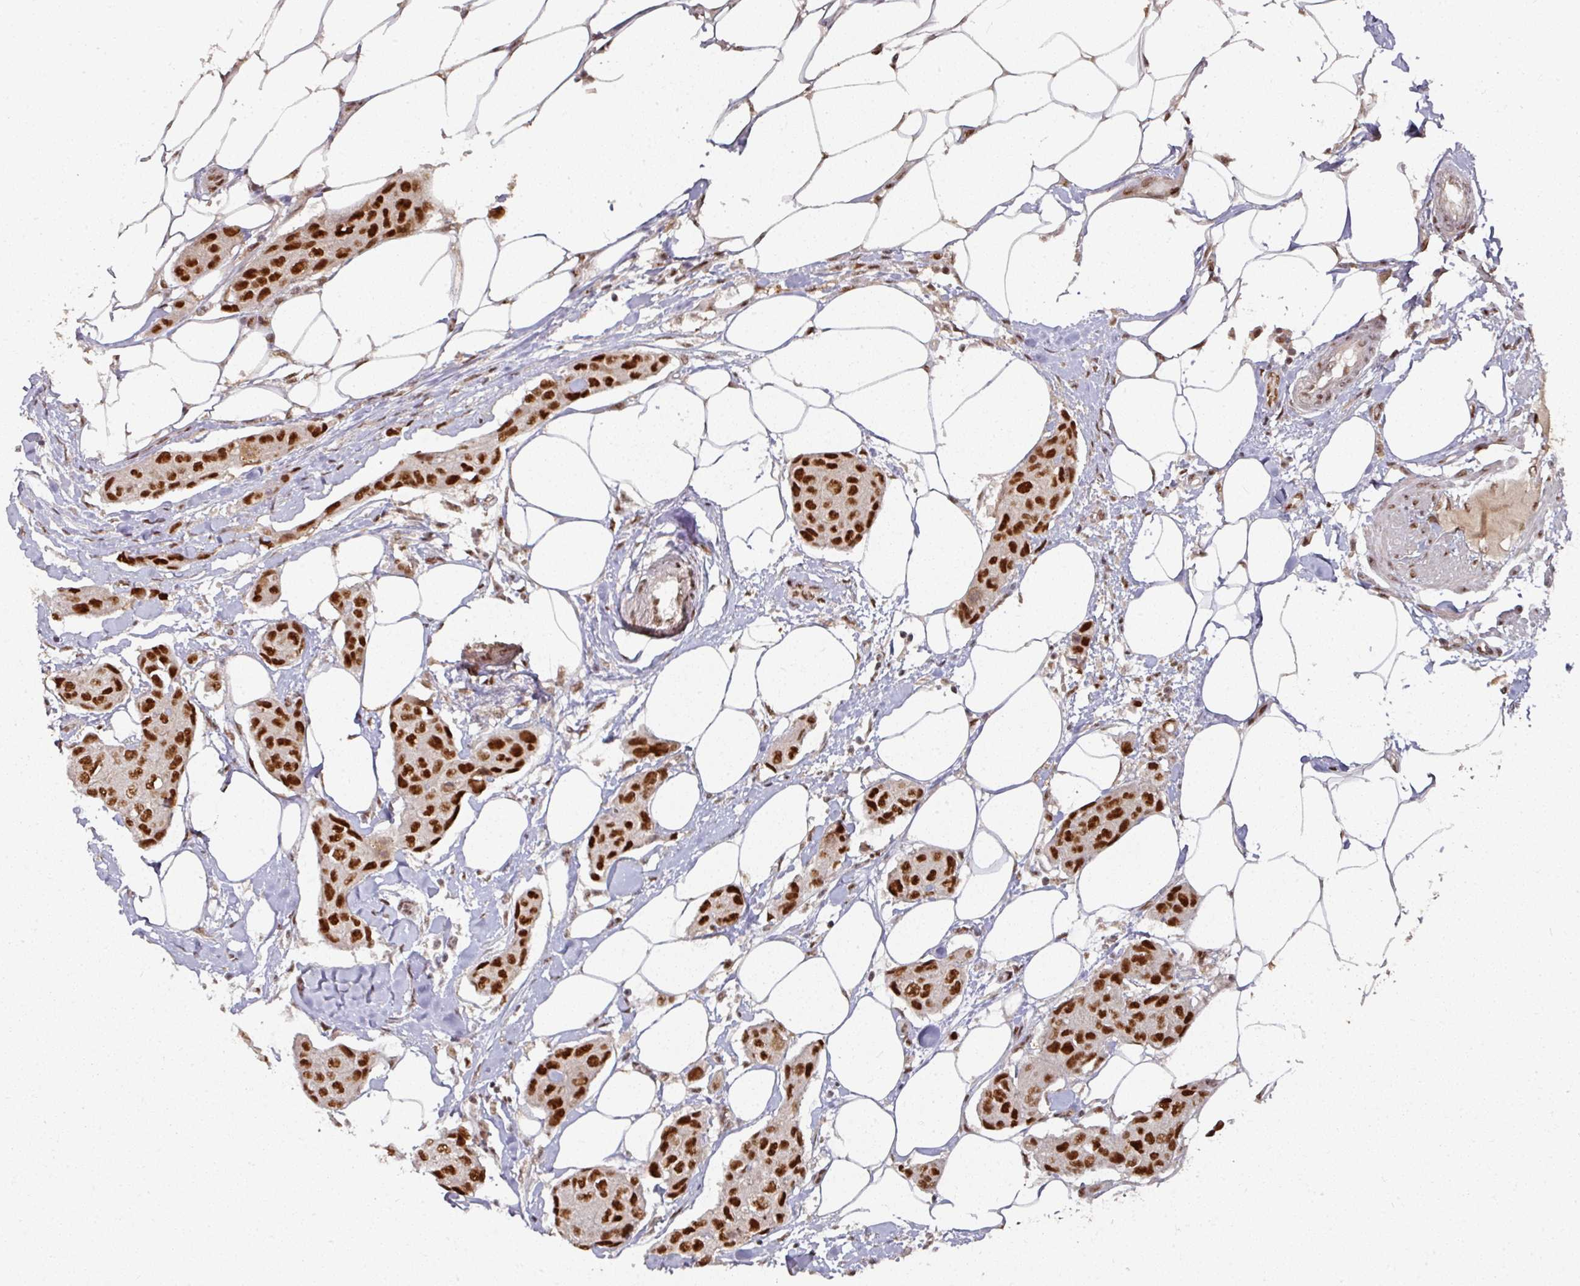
{"staining": {"intensity": "strong", "quantity": ">75%", "location": "nuclear"}, "tissue": "breast cancer", "cell_type": "Tumor cells", "image_type": "cancer", "snomed": [{"axis": "morphology", "description": "Duct carcinoma"}, {"axis": "topography", "description": "Breast"}, {"axis": "topography", "description": "Lymph node"}], "caption": "Strong nuclear positivity for a protein is identified in about >75% of tumor cells of infiltrating ductal carcinoma (breast) using IHC.", "gene": "MEPCE", "patient": {"sex": "female", "age": 80}}